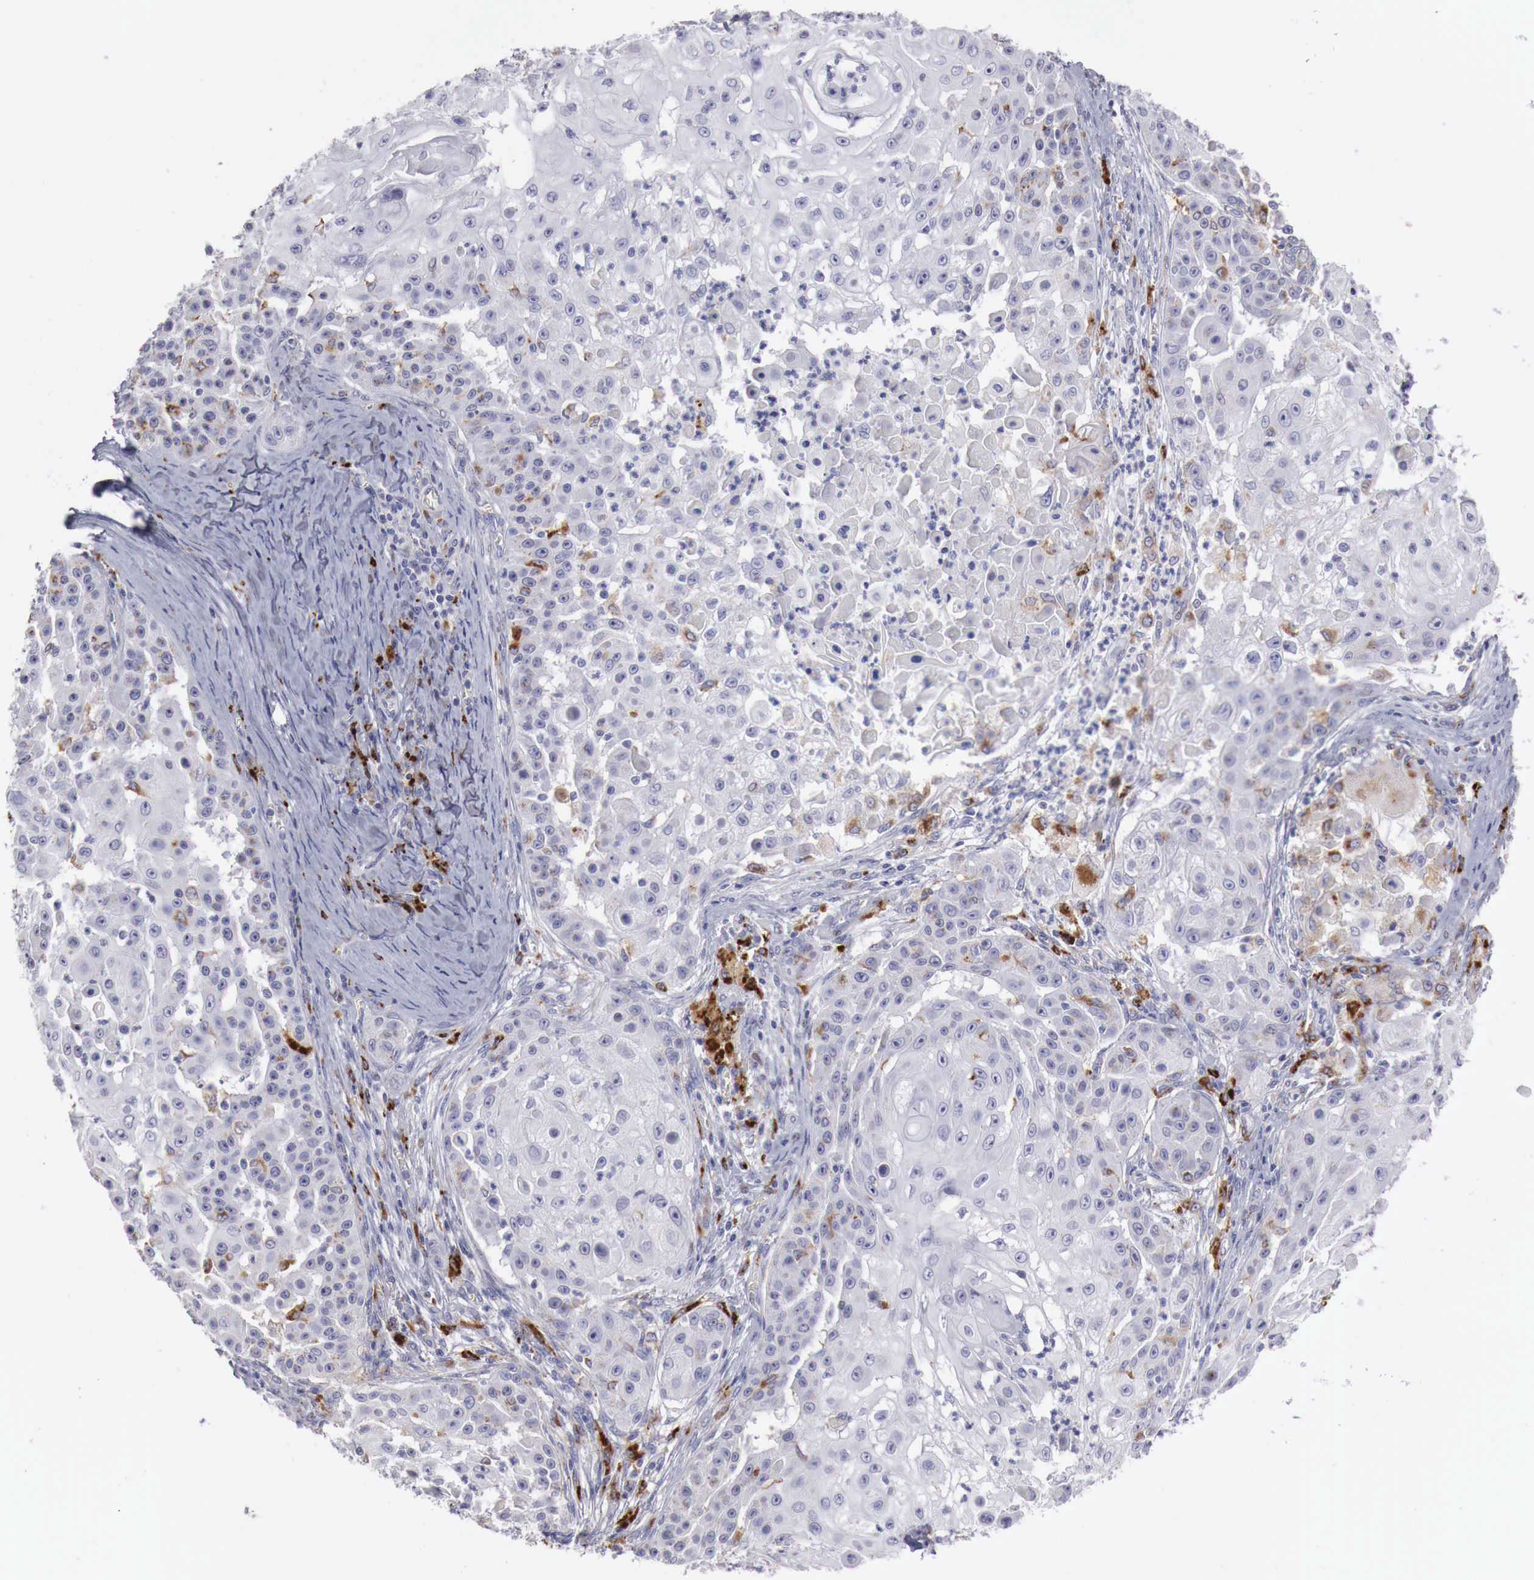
{"staining": {"intensity": "weak", "quantity": "<25%", "location": "cytoplasmic/membranous"}, "tissue": "skin cancer", "cell_type": "Tumor cells", "image_type": "cancer", "snomed": [{"axis": "morphology", "description": "Squamous cell carcinoma, NOS"}, {"axis": "topography", "description": "Skin"}], "caption": "High magnification brightfield microscopy of squamous cell carcinoma (skin) stained with DAB (3,3'-diaminobenzidine) (brown) and counterstained with hematoxylin (blue): tumor cells show no significant expression. (DAB (3,3'-diaminobenzidine) IHC, high magnification).", "gene": "GLA", "patient": {"sex": "female", "age": 57}}